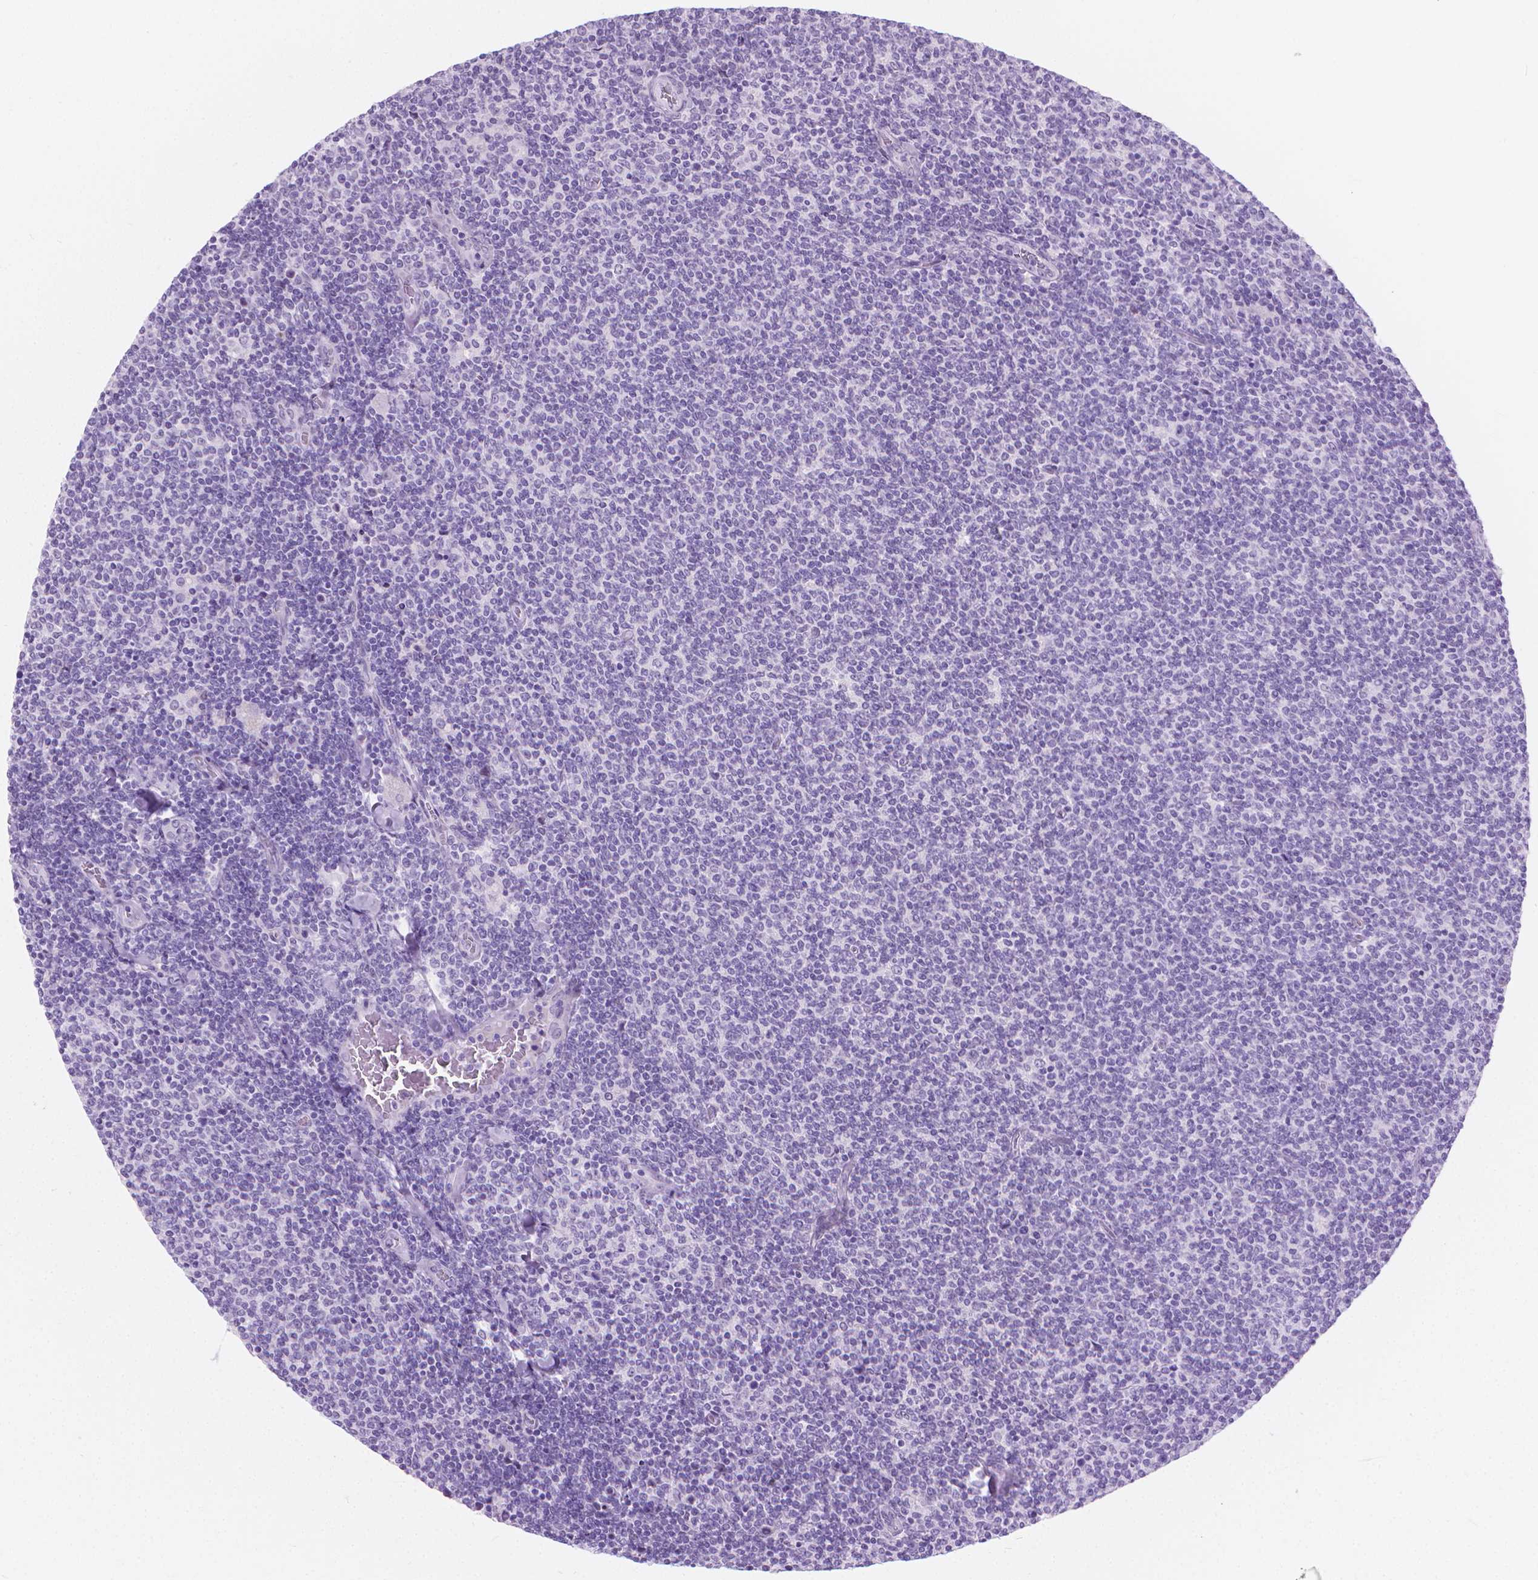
{"staining": {"intensity": "negative", "quantity": "none", "location": "none"}, "tissue": "lymphoma", "cell_type": "Tumor cells", "image_type": "cancer", "snomed": [{"axis": "morphology", "description": "Malignant lymphoma, non-Hodgkin's type, Low grade"}, {"axis": "topography", "description": "Lymph node"}], "caption": "Tumor cells show no significant protein positivity in lymphoma.", "gene": "CFAP52", "patient": {"sex": "male", "age": 52}}